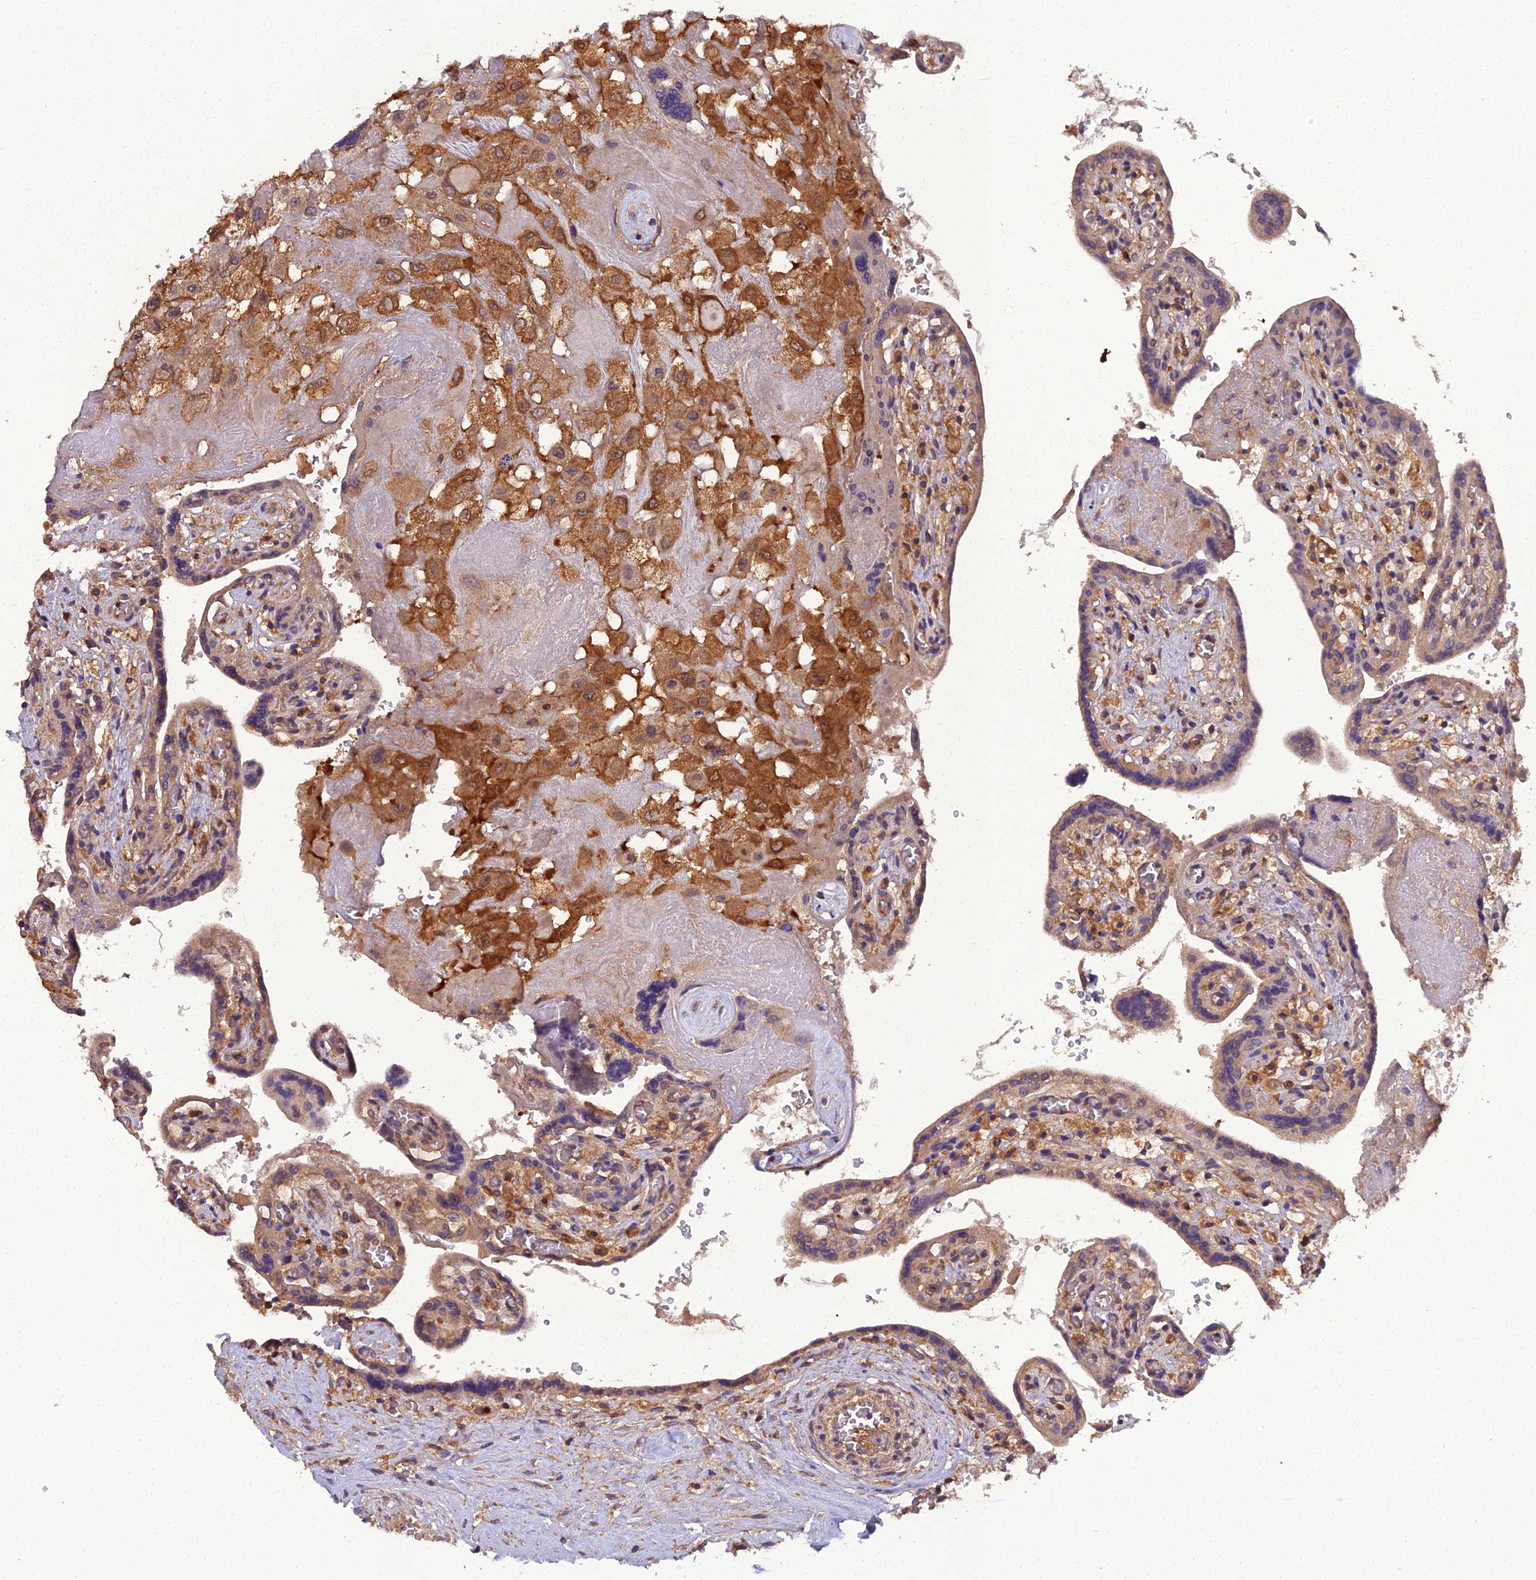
{"staining": {"intensity": "weak", "quantity": "25%-75%", "location": "cytoplasmic/membranous"}, "tissue": "placenta", "cell_type": "Trophoblastic cells", "image_type": "normal", "snomed": [{"axis": "morphology", "description": "Normal tissue, NOS"}, {"axis": "topography", "description": "Placenta"}], "caption": "Protein expression analysis of unremarkable placenta exhibits weak cytoplasmic/membranous positivity in approximately 25%-75% of trophoblastic cells. The staining is performed using DAB (3,3'-diaminobenzidine) brown chromogen to label protein expression. The nuclei are counter-stained blue using hematoxylin.", "gene": "TMEM258", "patient": {"sex": "female", "age": 37}}